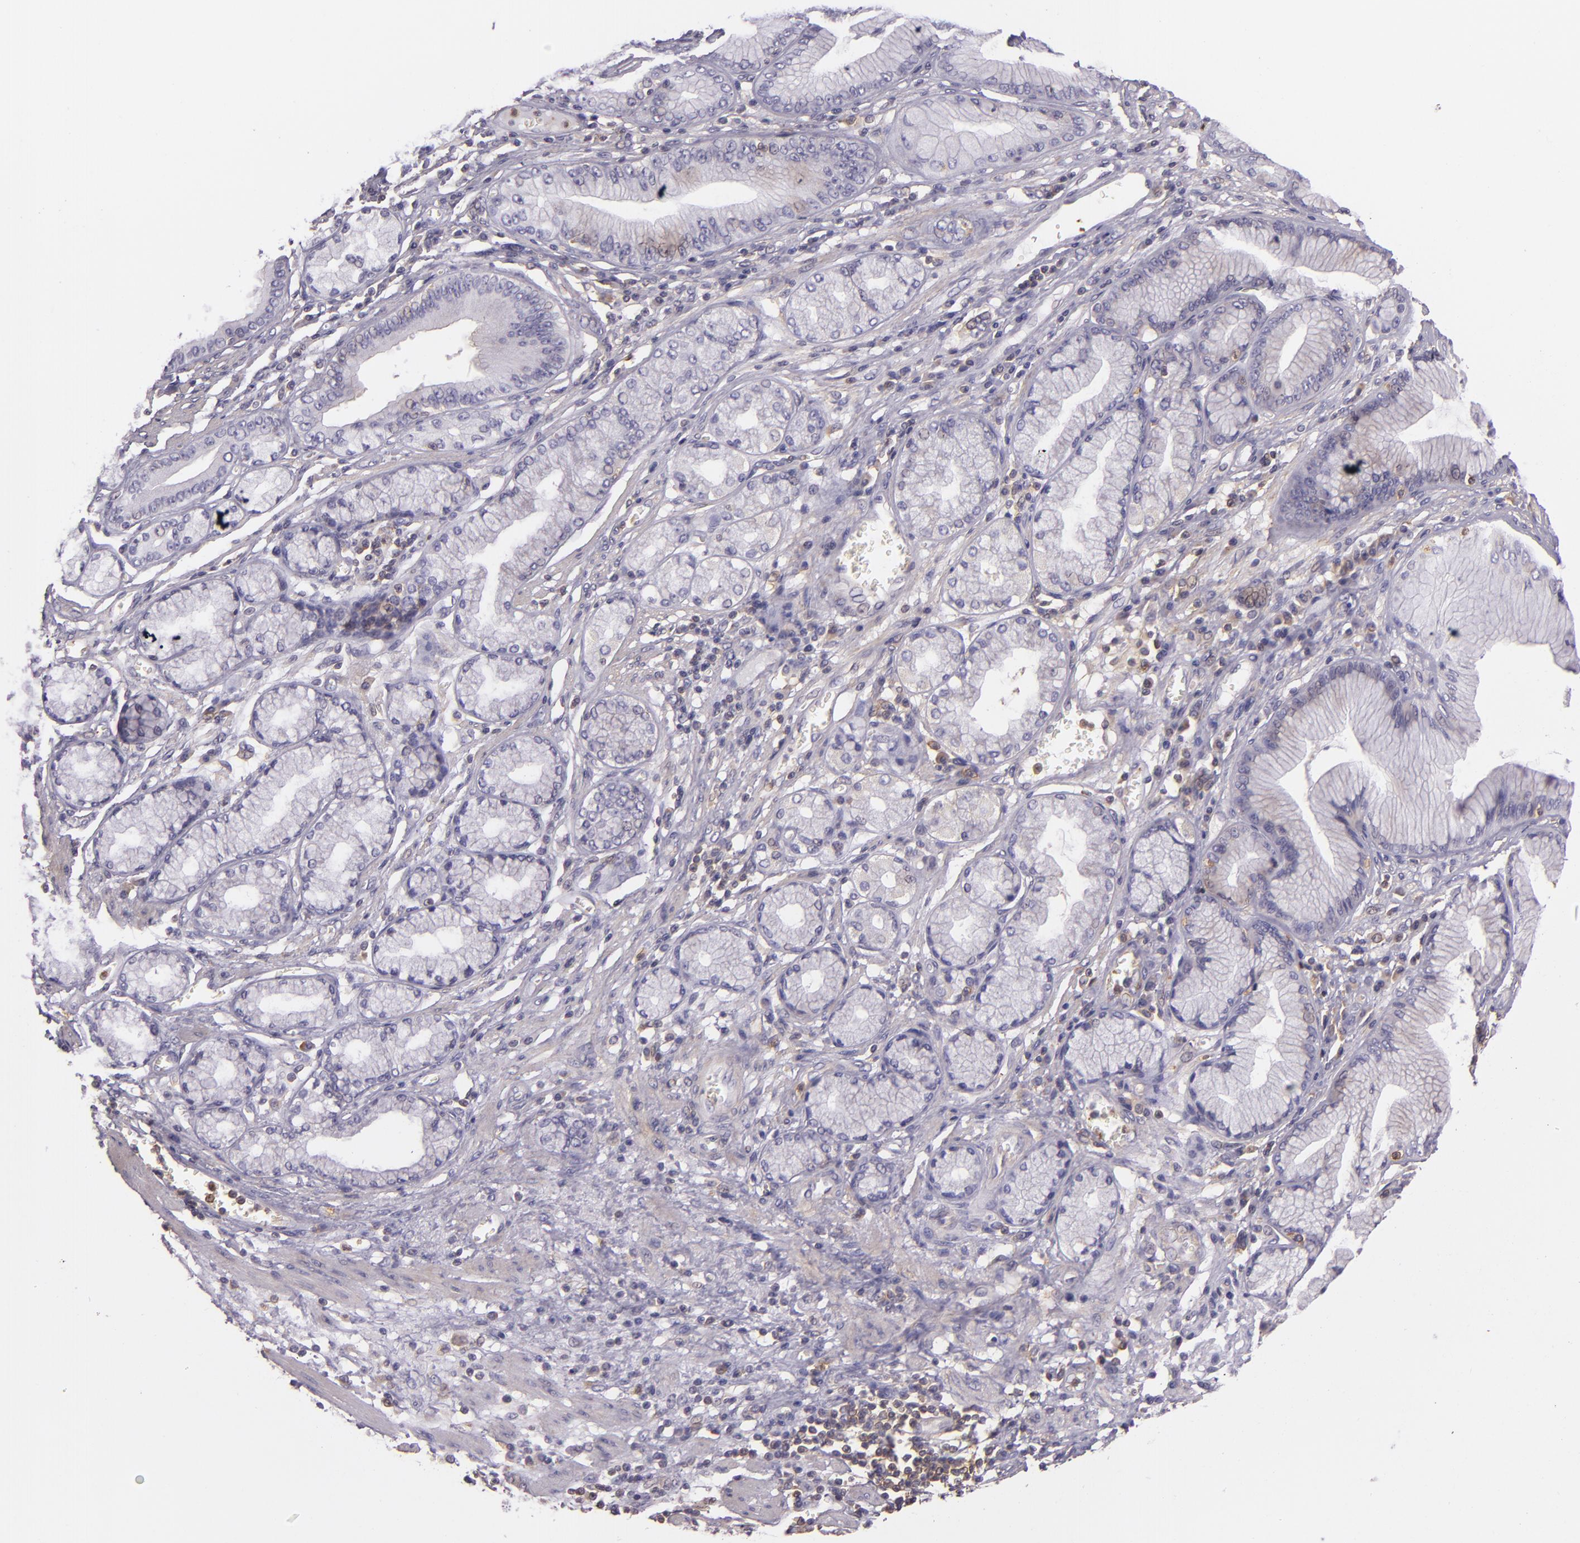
{"staining": {"intensity": "negative", "quantity": "none", "location": "none"}, "tissue": "stomach cancer", "cell_type": "Tumor cells", "image_type": "cancer", "snomed": [{"axis": "morphology", "description": "Adenocarcinoma, NOS"}, {"axis": "topography", "description": "Pancreas"}, {"axis": "topography", "description": "Stomach, upper"}], "caption": "Immunohistochemistry image of stomach cancer (adenocarcinoma) stained for a protein (brown), which shows no staining in tumor cells.", "gene": "TLN1", "patient": {"sex": "male", "age": 77}}